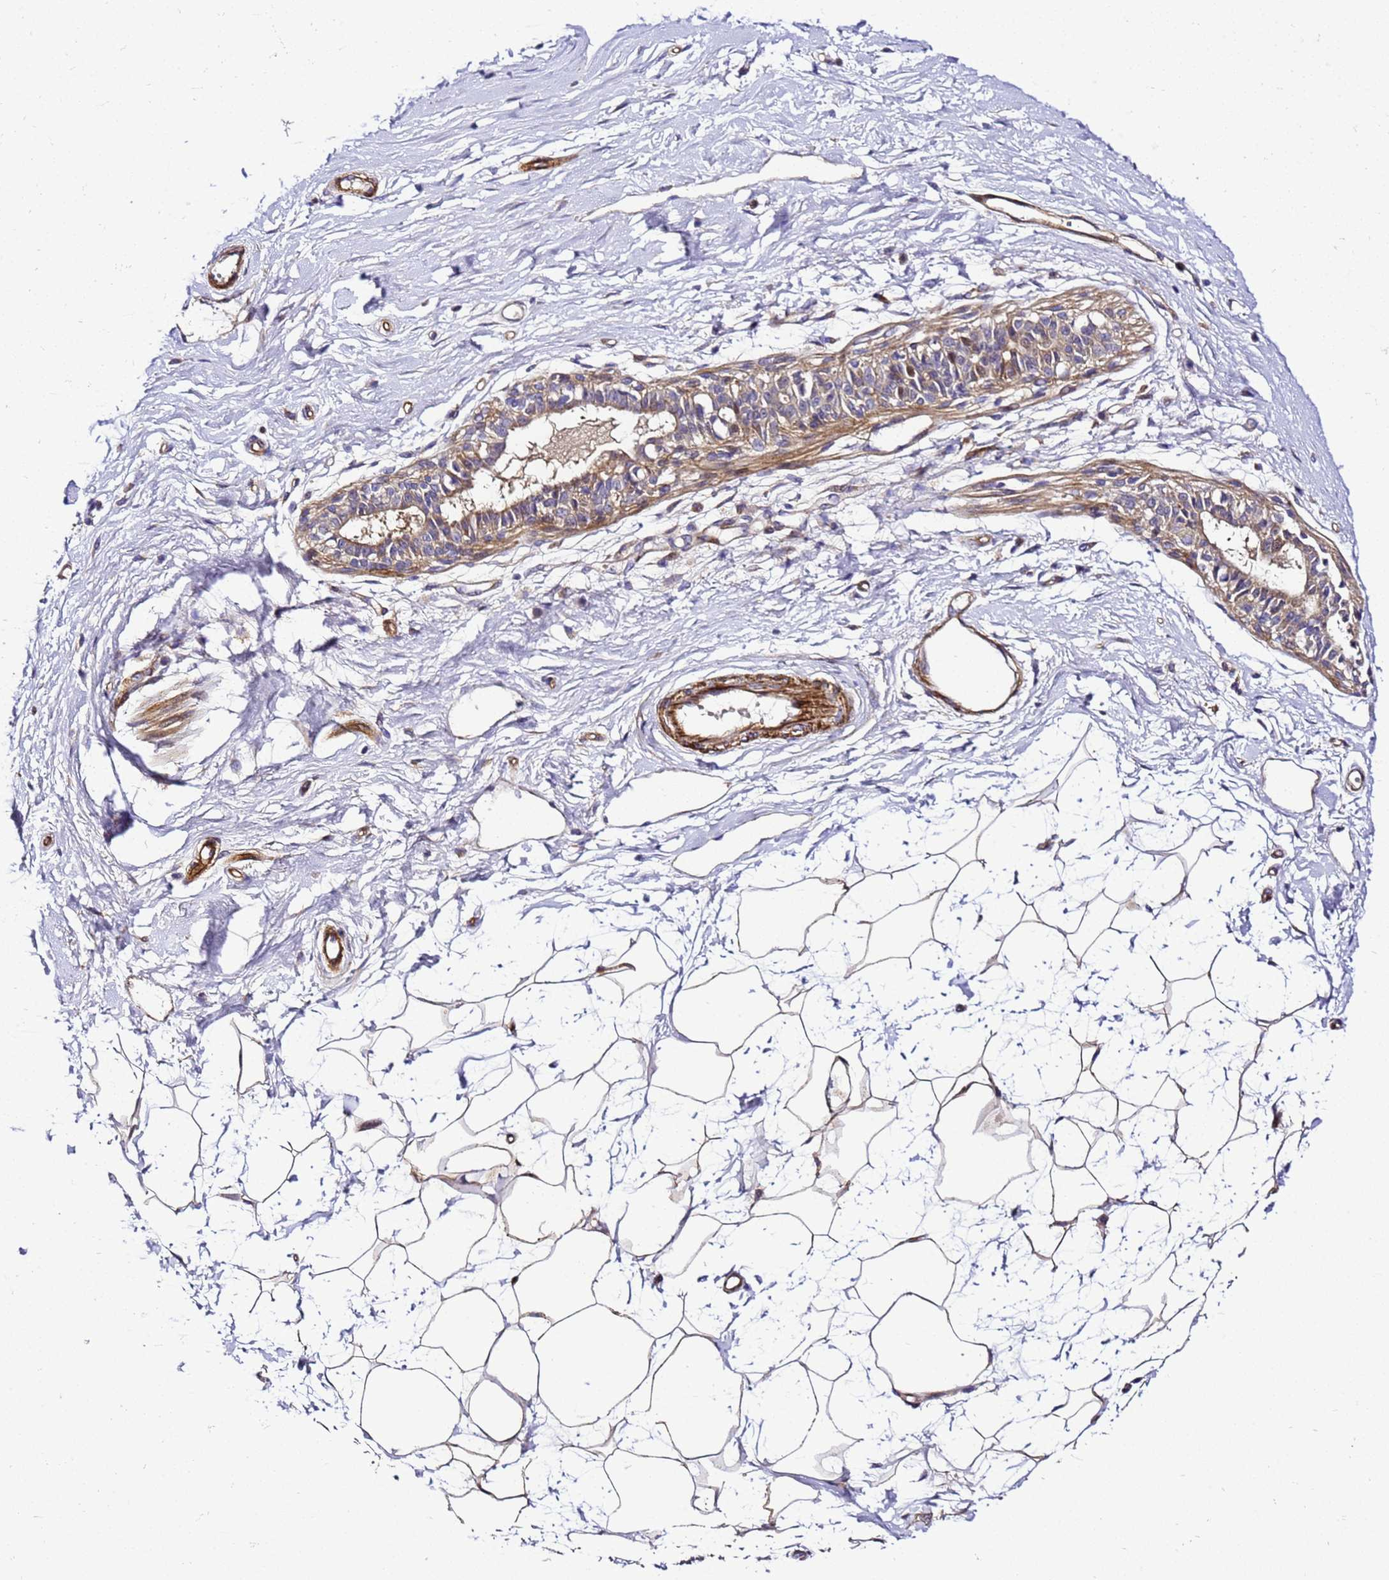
{"staining": {"intensity": "negative", "quantity": "none", "location": "none"}, "tissue": "breast", "cell_type": "Adipocytes", "image_type": "normal", "snomed": [{"axis": "morphology", "description": "Normal tissue, NOS"}, {"axis": "topography", "description": "Breast"}], "caption": "IHC image of normal breast: breast stained with DAB (3,3'-diaminobenzidine) demonstrates no significant protein expression in adipocytes.", "gene": "ZNF417", "patient": {"sex": "female", "age": 45}}